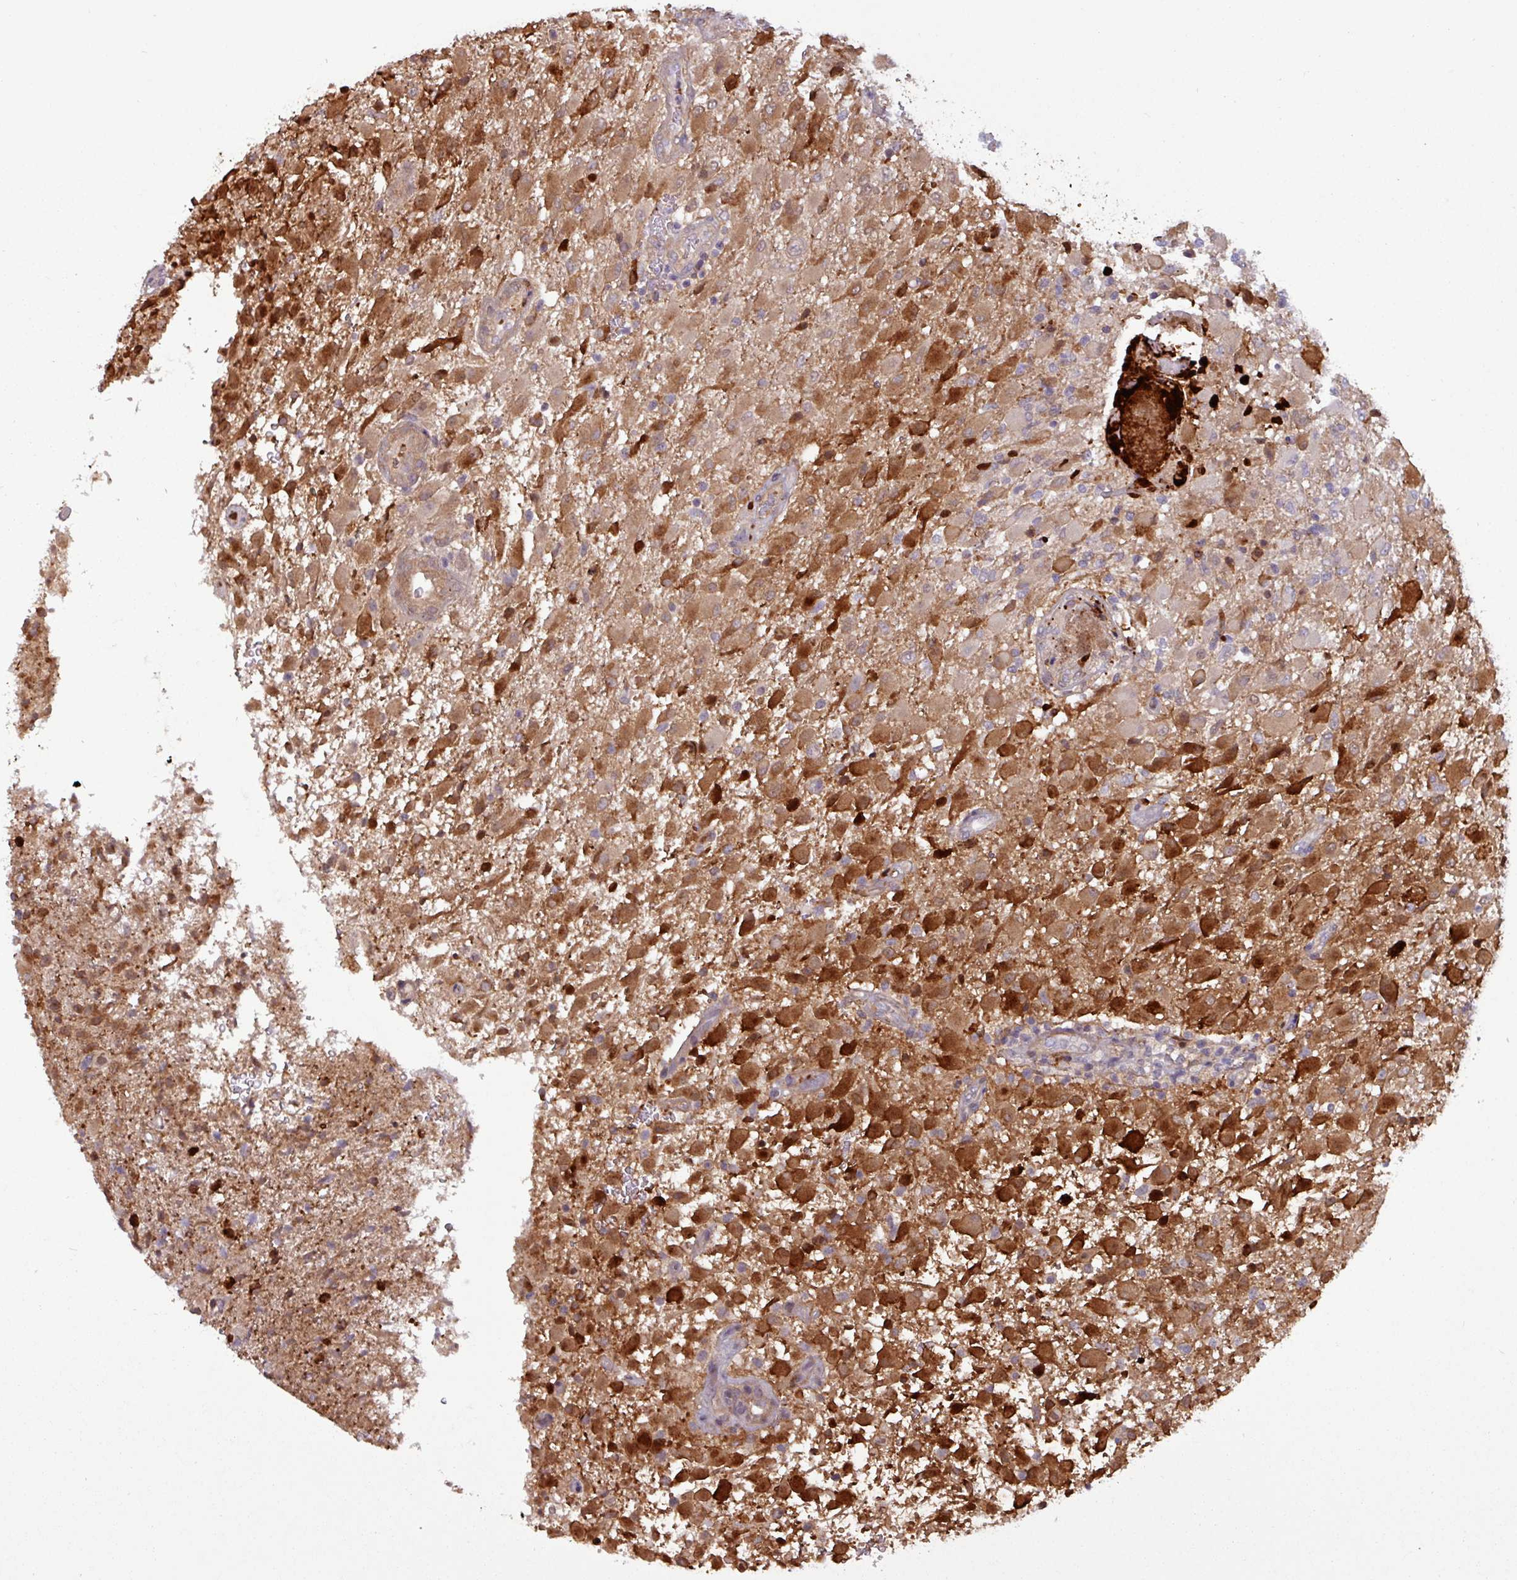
{"staining": {"intensity": "strong", "quantity": "<25%", "location": "cytoplasmic/membranous"}, "tissue": "glioma", "cell_type": "Tumor cells", "image_type": "cancer", "snomed": [{"axis": "morphology", "description": "Glioma, malignant, Low grade"}, {"axis": "topography", "description": "Brain"}], "caption": "Immunohistochemistry (DAB) staining of human malignant low-grade glioma displays strong cytoplasmic/membranous protein staining in approximately <25% of tumor cells. The staining was performed using DAB to visualize the protein expression in brown, while the nuclei were stained in blue with hematoxylin (Magnification: 20x).", "gene": "PCED1A", "patient": {"sex": "male", "age": 65}}